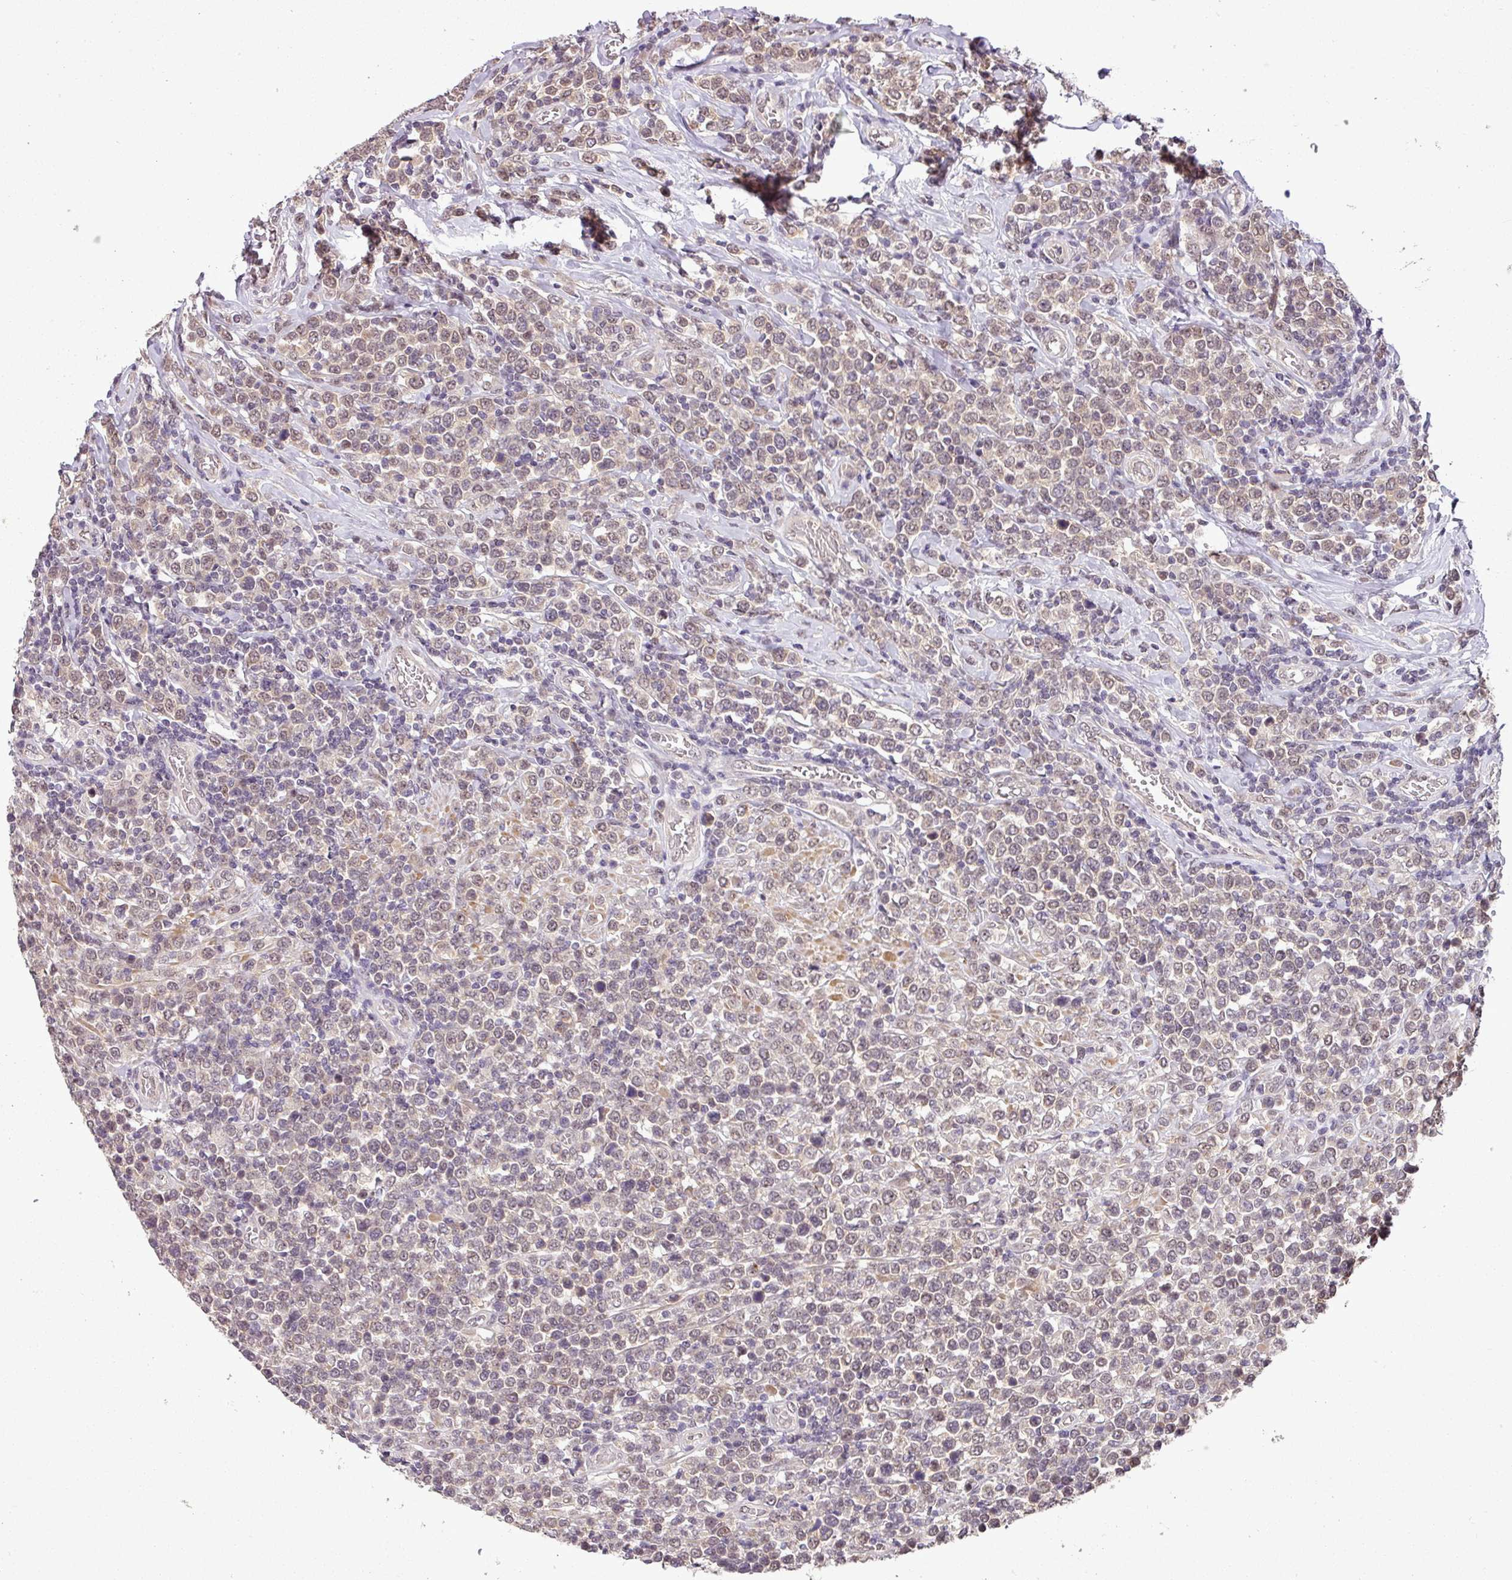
{"staining": {"intensity": "weak", "quantity": "25%-75%", "location": "cytoplasmic/membranous,nuclear"}, "tissue": "lymphoma", "cell_type": "Tumor cells", "image_type": "cancer", "snomed": [{"axis": "morphology", "description": "Malignant lymphoma, non-Hodgkin's type, High grade"}, {"axis": "topography", "description": "Soft tissue"}], "caption": "IHC micrograph of neoplastic tissue: human high-grade malignant lymphoma, non-Hodgkin's type stained using immunohistochemistry (IHC) exhibits low levels of weak protein expression localized specifically in the cytoplasmic/membranous and nuclear of tumor cells, appearing as a cytoplasmic/membranous and nuclear brown color.", "gene": "MFHAS1", "patient": {"sex": "female", "age": 56}}